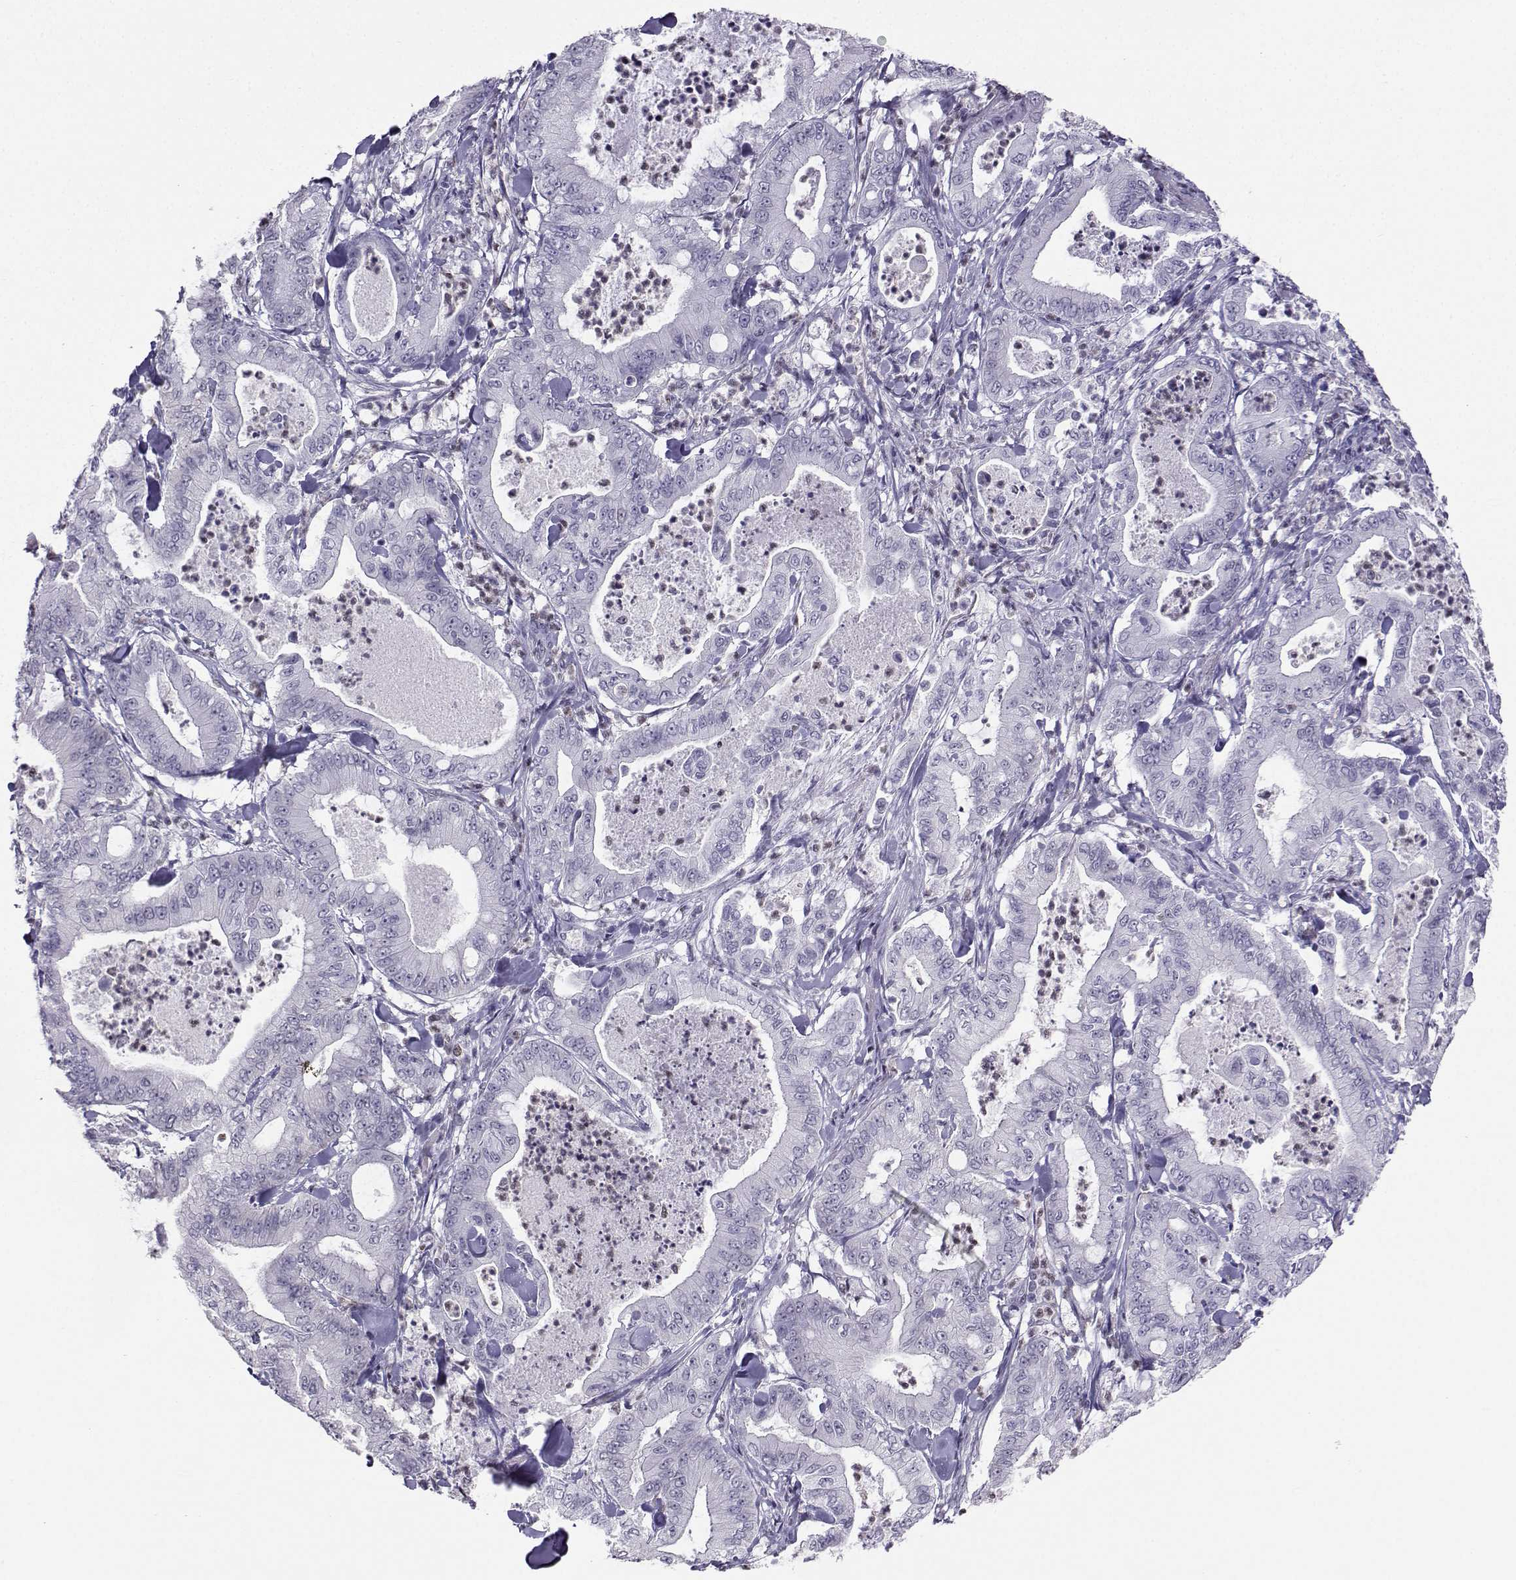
{"staining": {"intensity": "negative", "quantity": "none", "location": "none"}, "tissue": "pancreatic cancer", "cell_type": "Tumor cells", "image_type": "cancer", "snomed": [{"axis": "morphology", "description": "Adenocarcinoma, NOS"}, {"axis": "topography", "description": "Pancreas"}], "caption": "This image is of pancreatic cancer stained with IHC to label a protein in brown with the nuclei are counter-stained blue. There is no expression in tumor cells. (DAB IHC, high magnification).", "gene": "TEDC2", "patient": {"sex": "male", "age": 71}}